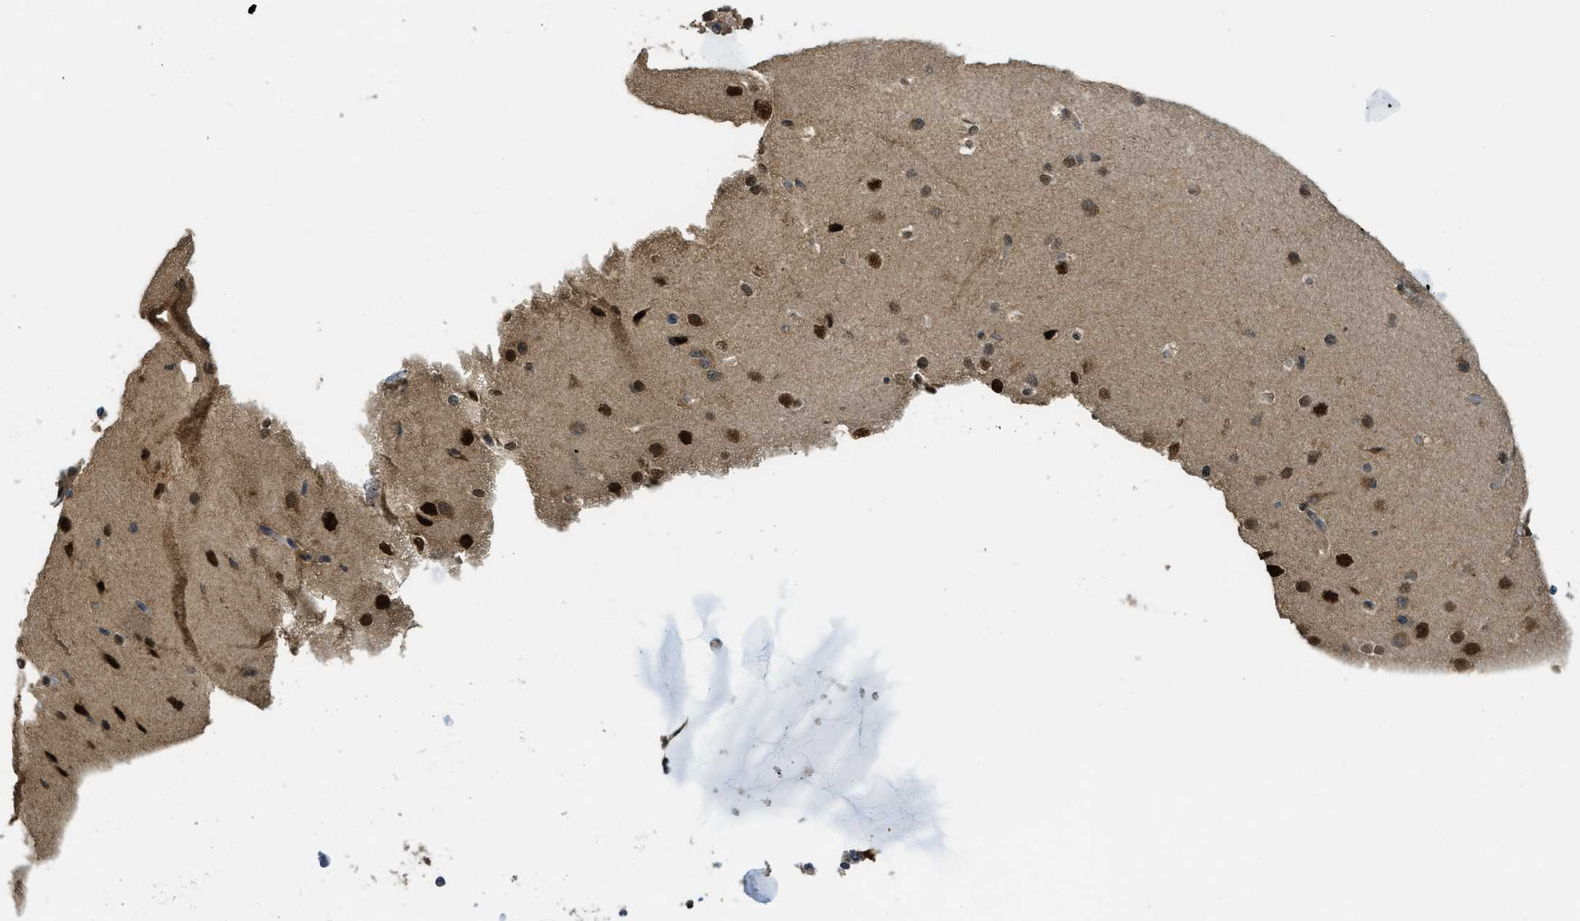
{"staining": {"intensity": "weak", "quantity": "25%-75%", "location": "cytoplasmic/membranous"}, "tissue": "cerebral cortex", "cell_type": "Endothelial cells", "image_type": "normal", "snomed": [{"axis": "morphology", "description": "Normal tissue, NOS"}, {"axis": "morphology", "description": "Developmental malformation"}, {"axis": "topography", "description": "Cerebral cortex"}], "caption": "This histopathology image reveals immunohistochemistry staining of unremarkable cerebral cortex, with low weak cytoplasmic/membranous positivity in about 25%-75% of endothelial cells.", "gene": "PSMC5", "patient": {"sex": "female", "age": 30}}